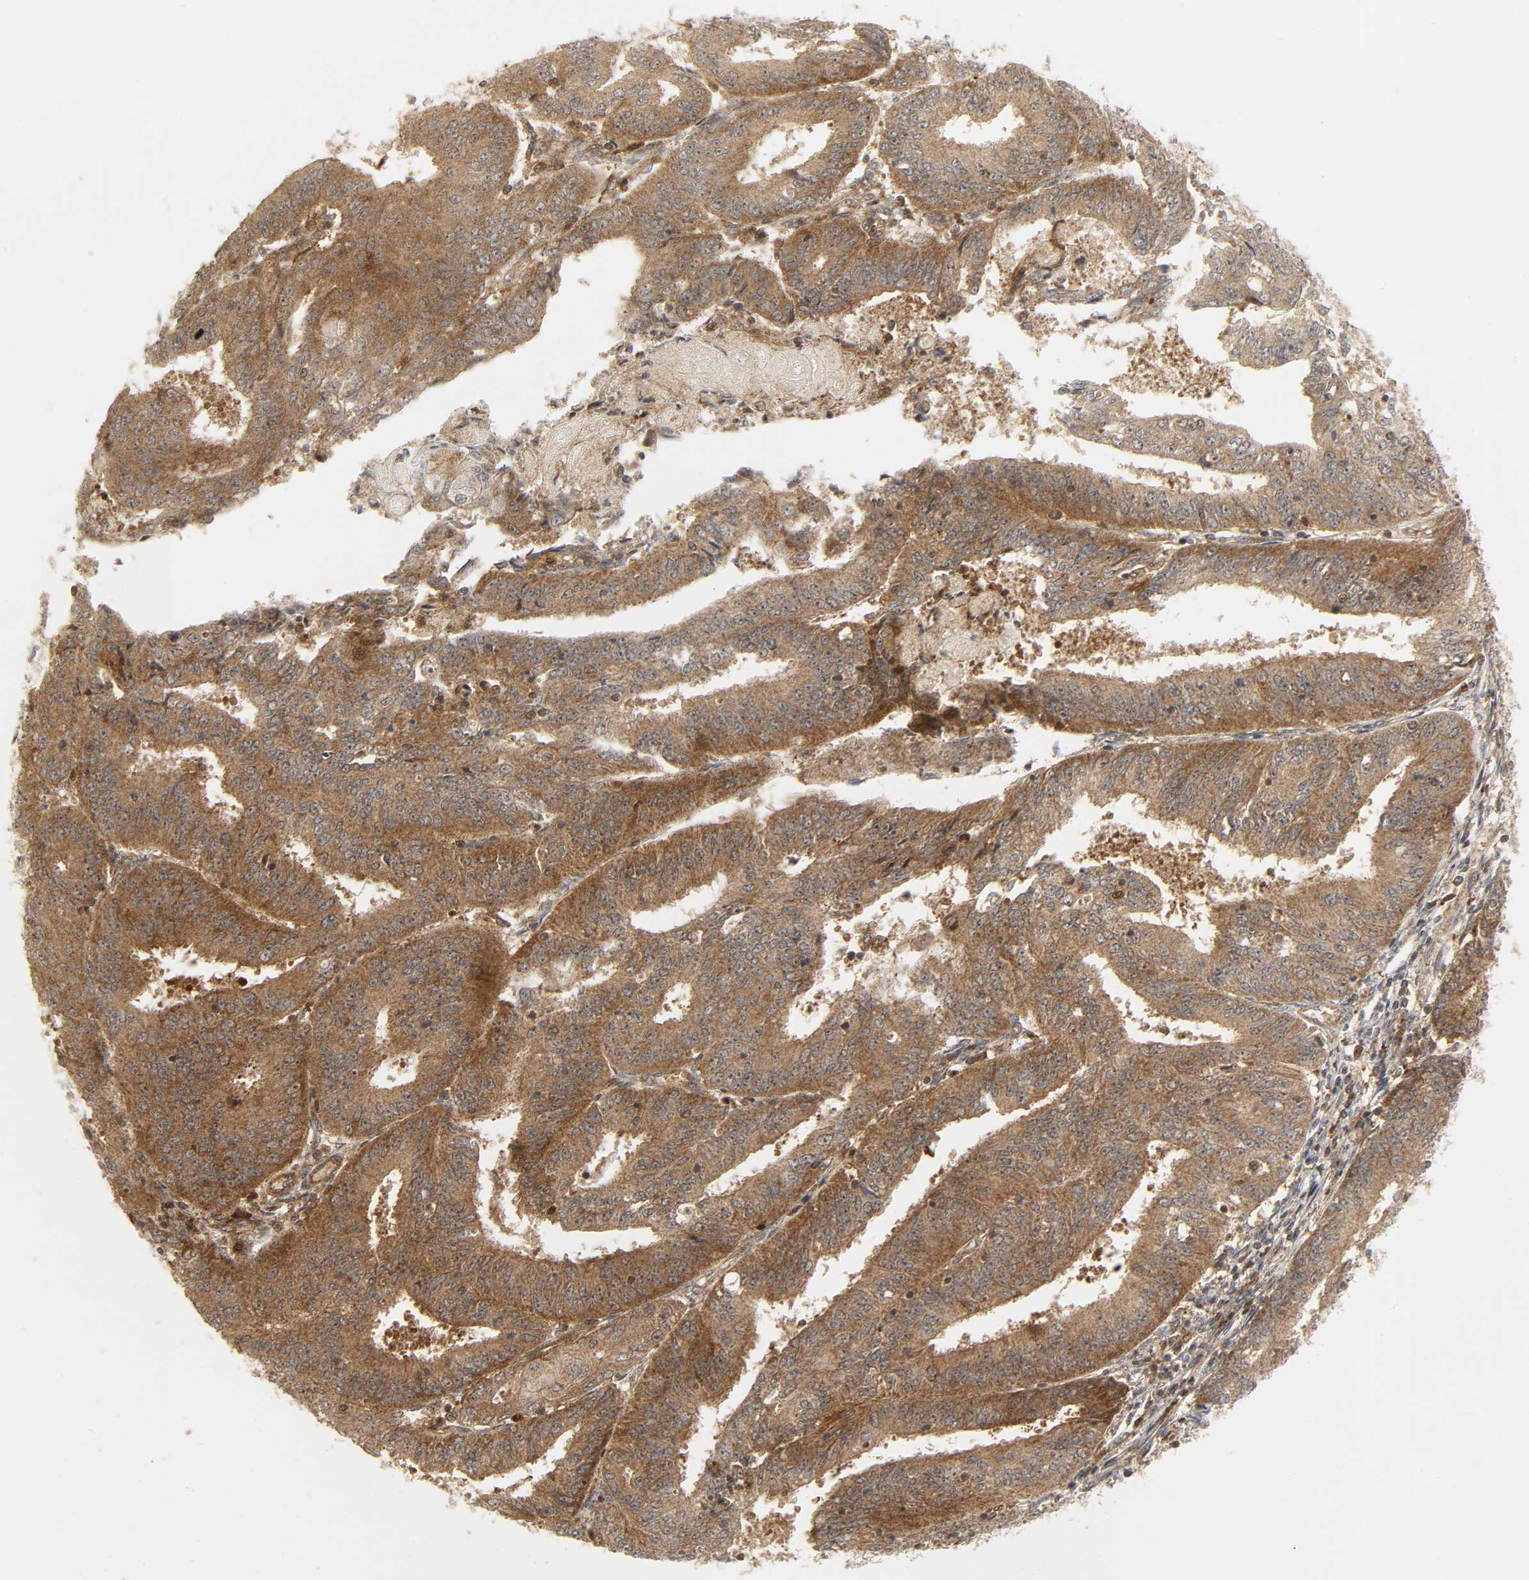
{"staining": {"intensity": "moderate", "quantity": ">75%", "location": "cytoplasmic/membranous"}, "tissue": "endometrial cancer", "cell_type": "Tumor cells", "image_type": "cancer", "snomed": [{"axis": "morphology", "description": "Adenocarcinoma, NOS"}, {"axis": "topography", "description": "Endometrium"}], "caption": "A medium amount of moderate cytoplasmic/membranous positivity is present in approximately >75% of tumor cells in adenocarcinoma (endometrial) tissue.", "gene": "CHUK", "patient": {"sex": "female", "age": 42}}